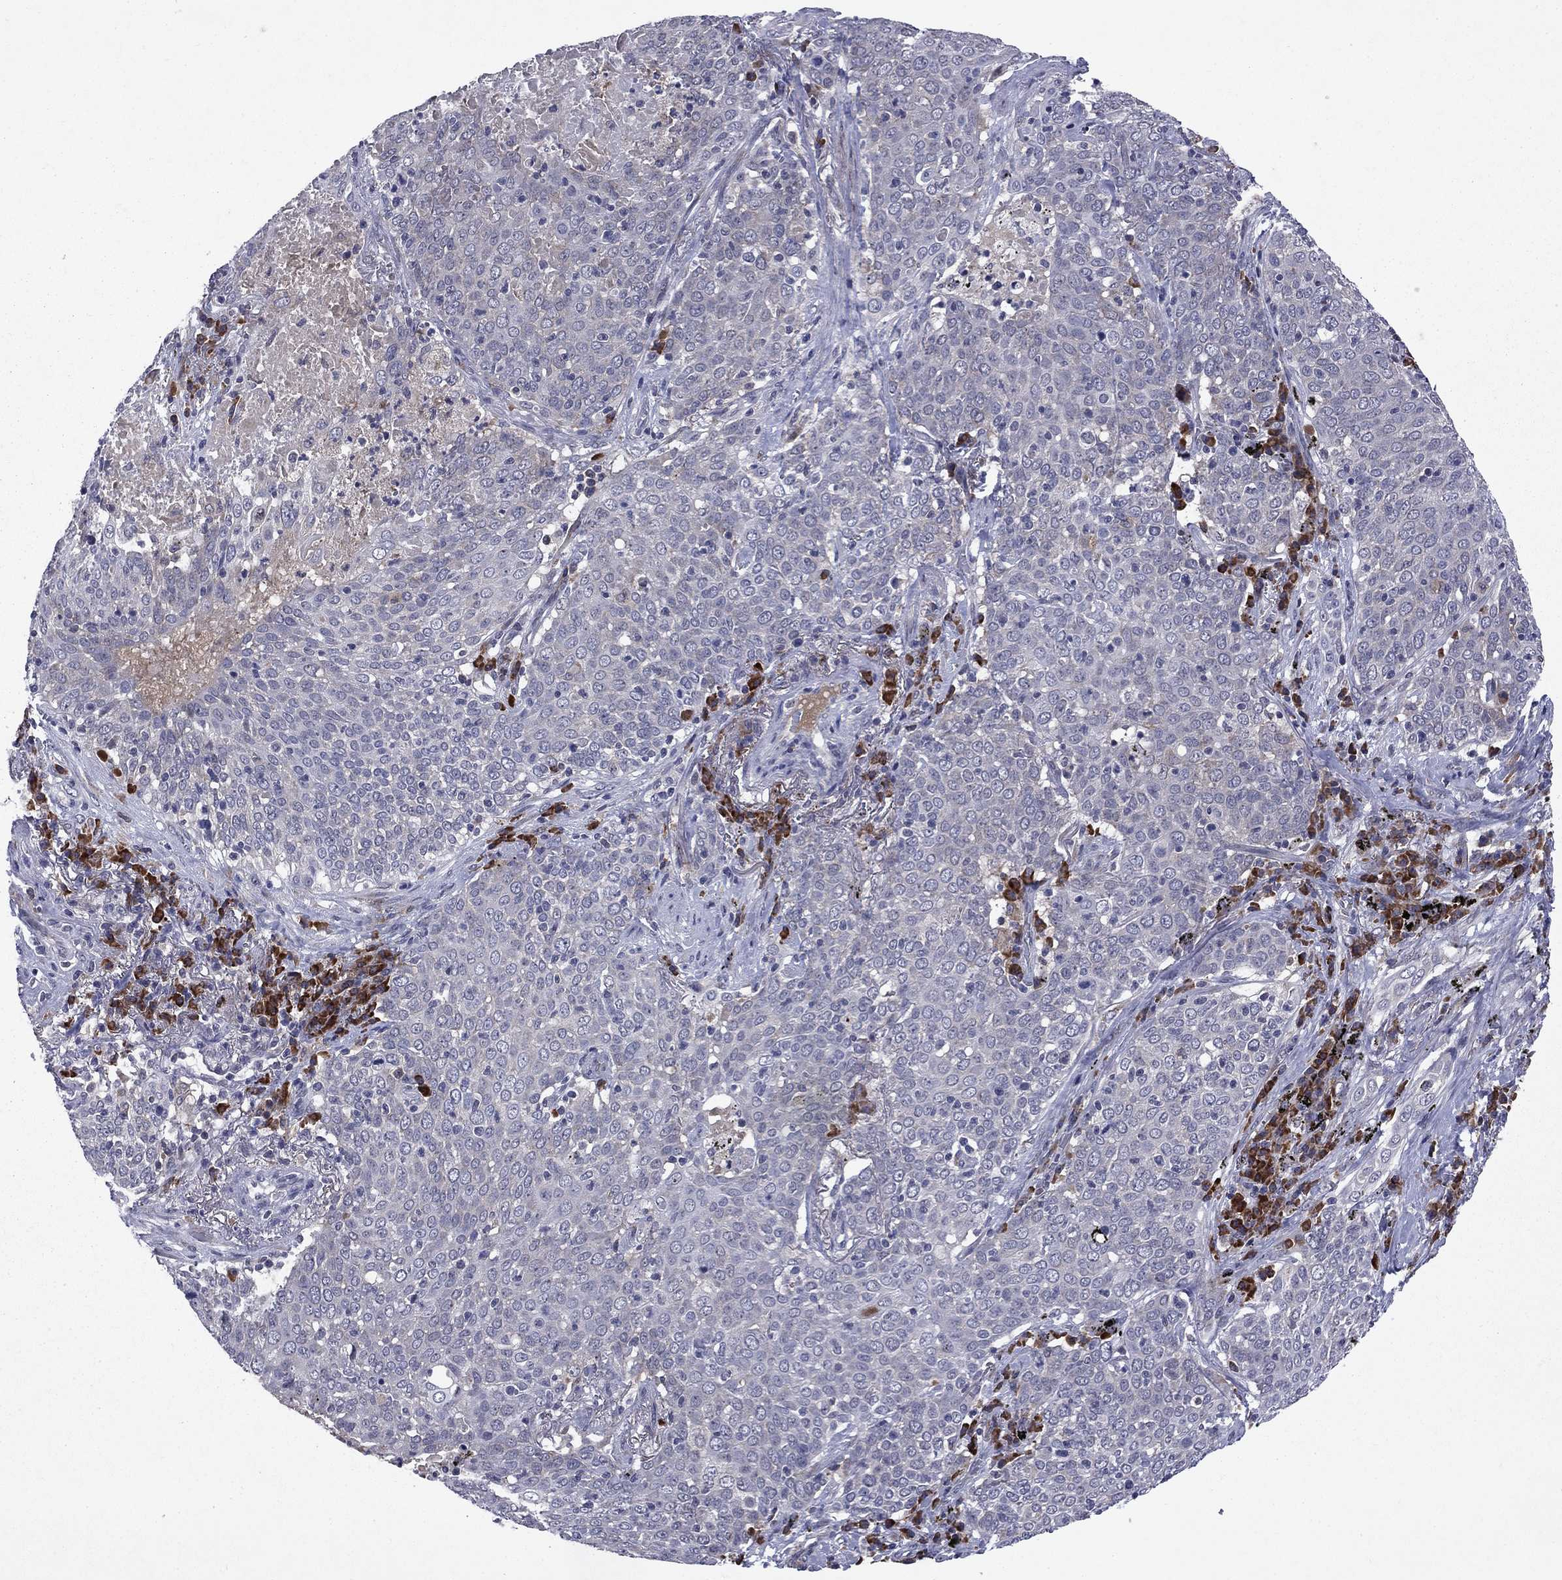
{"staining": {"intensity": "negative", "quantity": "none", "location": "none"}, "tissue": "lung cancer", "cell_type": "Tumor cells", "image_type": "cancer", "snomed": [{"axis": "morphology", "description": "Squamous cell carcinoma, NOS"}, {"axis": "topography", "description": "Lung"}], "caption": "This is an immunohistochemistry (IHC) photomicrograph of human lung cancer (squamous cell carcinoma). There is no expression in tumor cells.", "gene": "ECM1", "patient": {"sex": "male", "age": 82}}